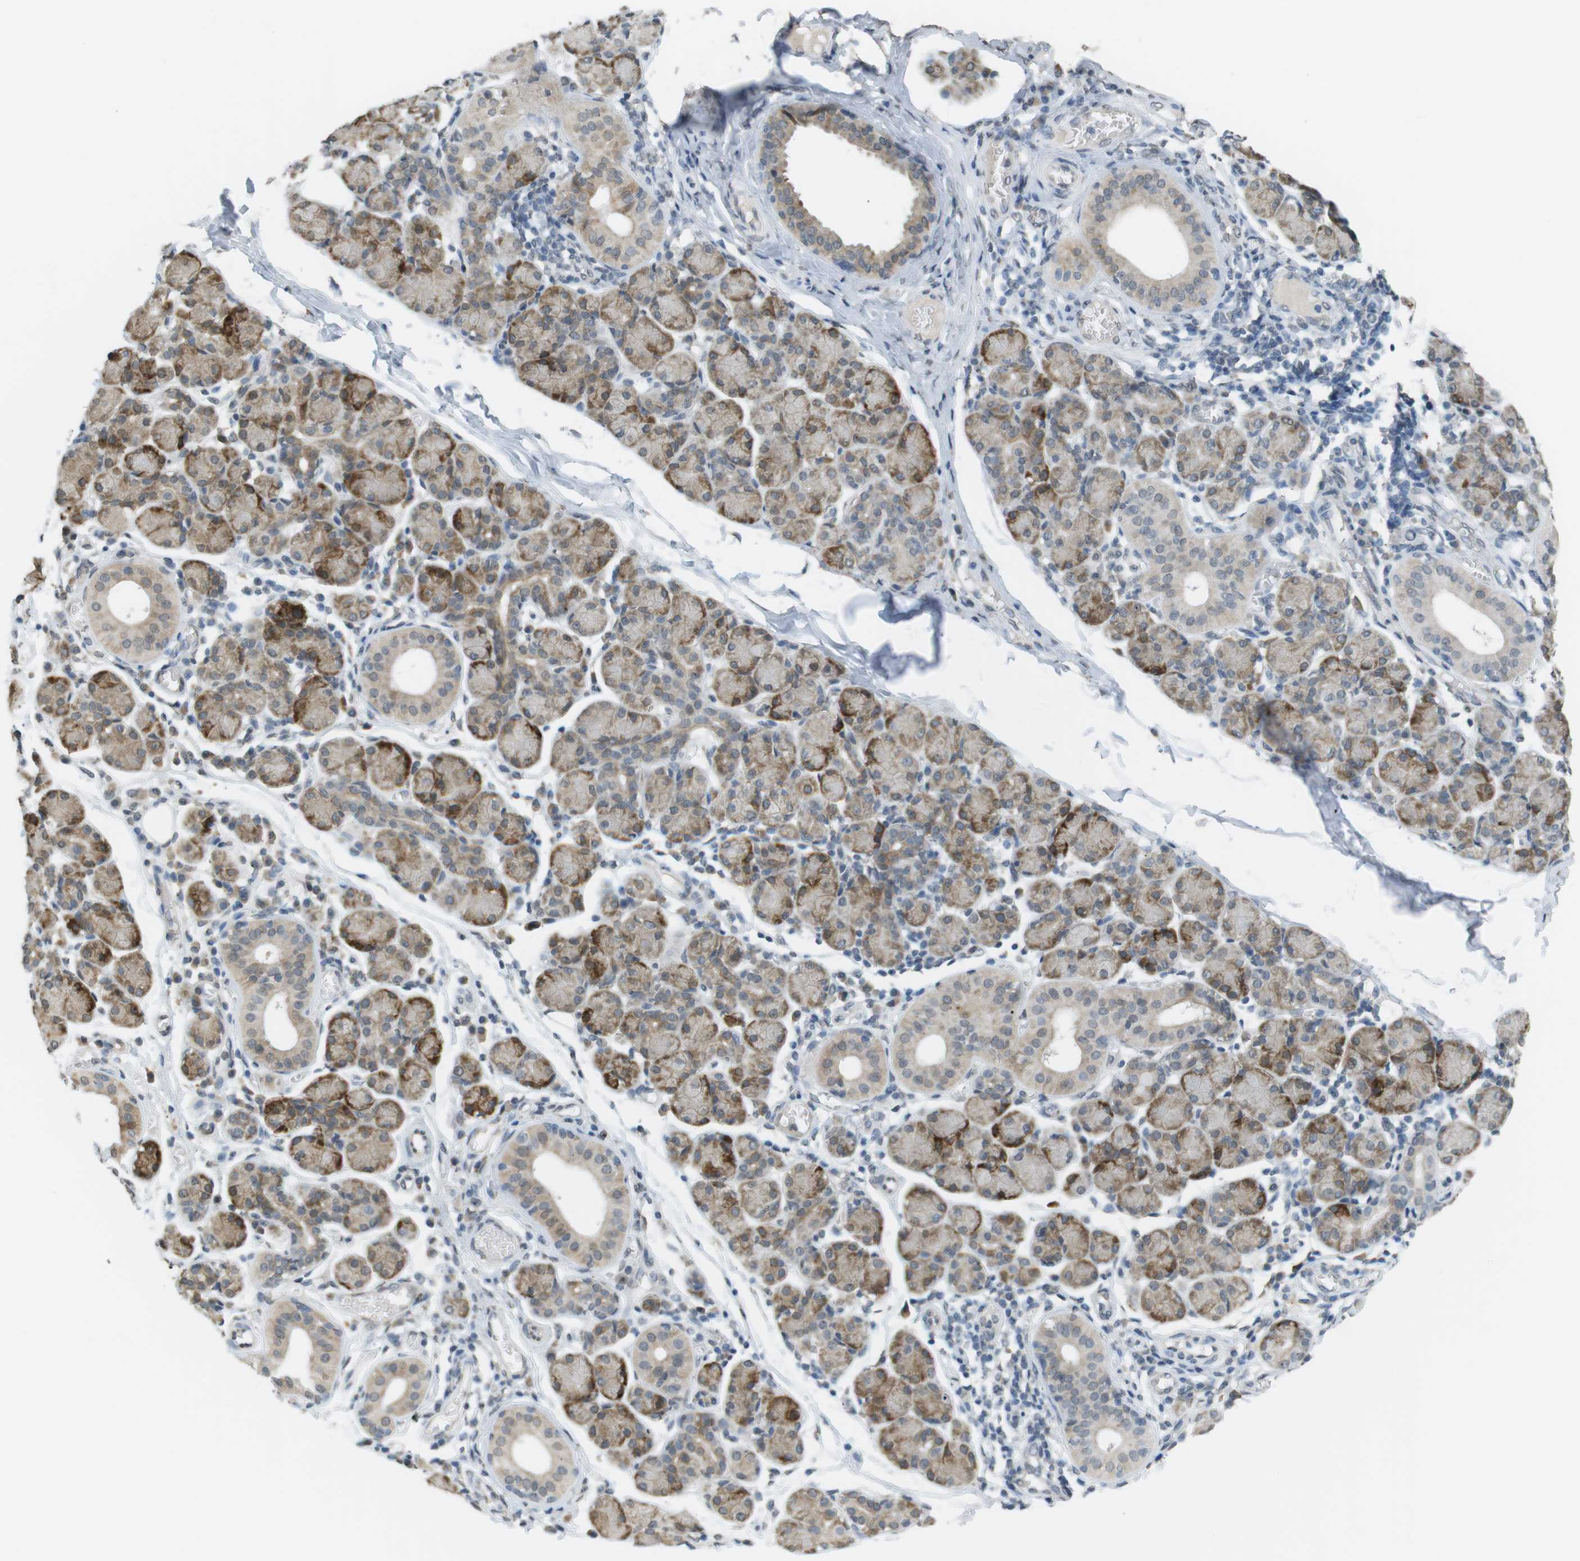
{"staining": {"intensity": "moderate", "quantity": ">75%", "location": "cytoplasmic/membranous"}, "tissue": "salivary gland", "cell_type": "Glandular cells", "image_type": "normal", "snomed": [{"axis": "morphology", "description": "Normal tissue, NOS"}, {"axis": "morphology", "description": "Inflammation, NOS"}, {"axis": "topography", "description": "Lymph node"}, {"axis": "topography", "description": "Salivary gland"}], "caption": "The micrograph reveals staining of unremarkable salivary gland, revealing moderate cytoplasmic/membranous protein positivity (brown color) within glandular cells.", "gene": "FZD10", "patient": {"sex": "male", "age": 3}}